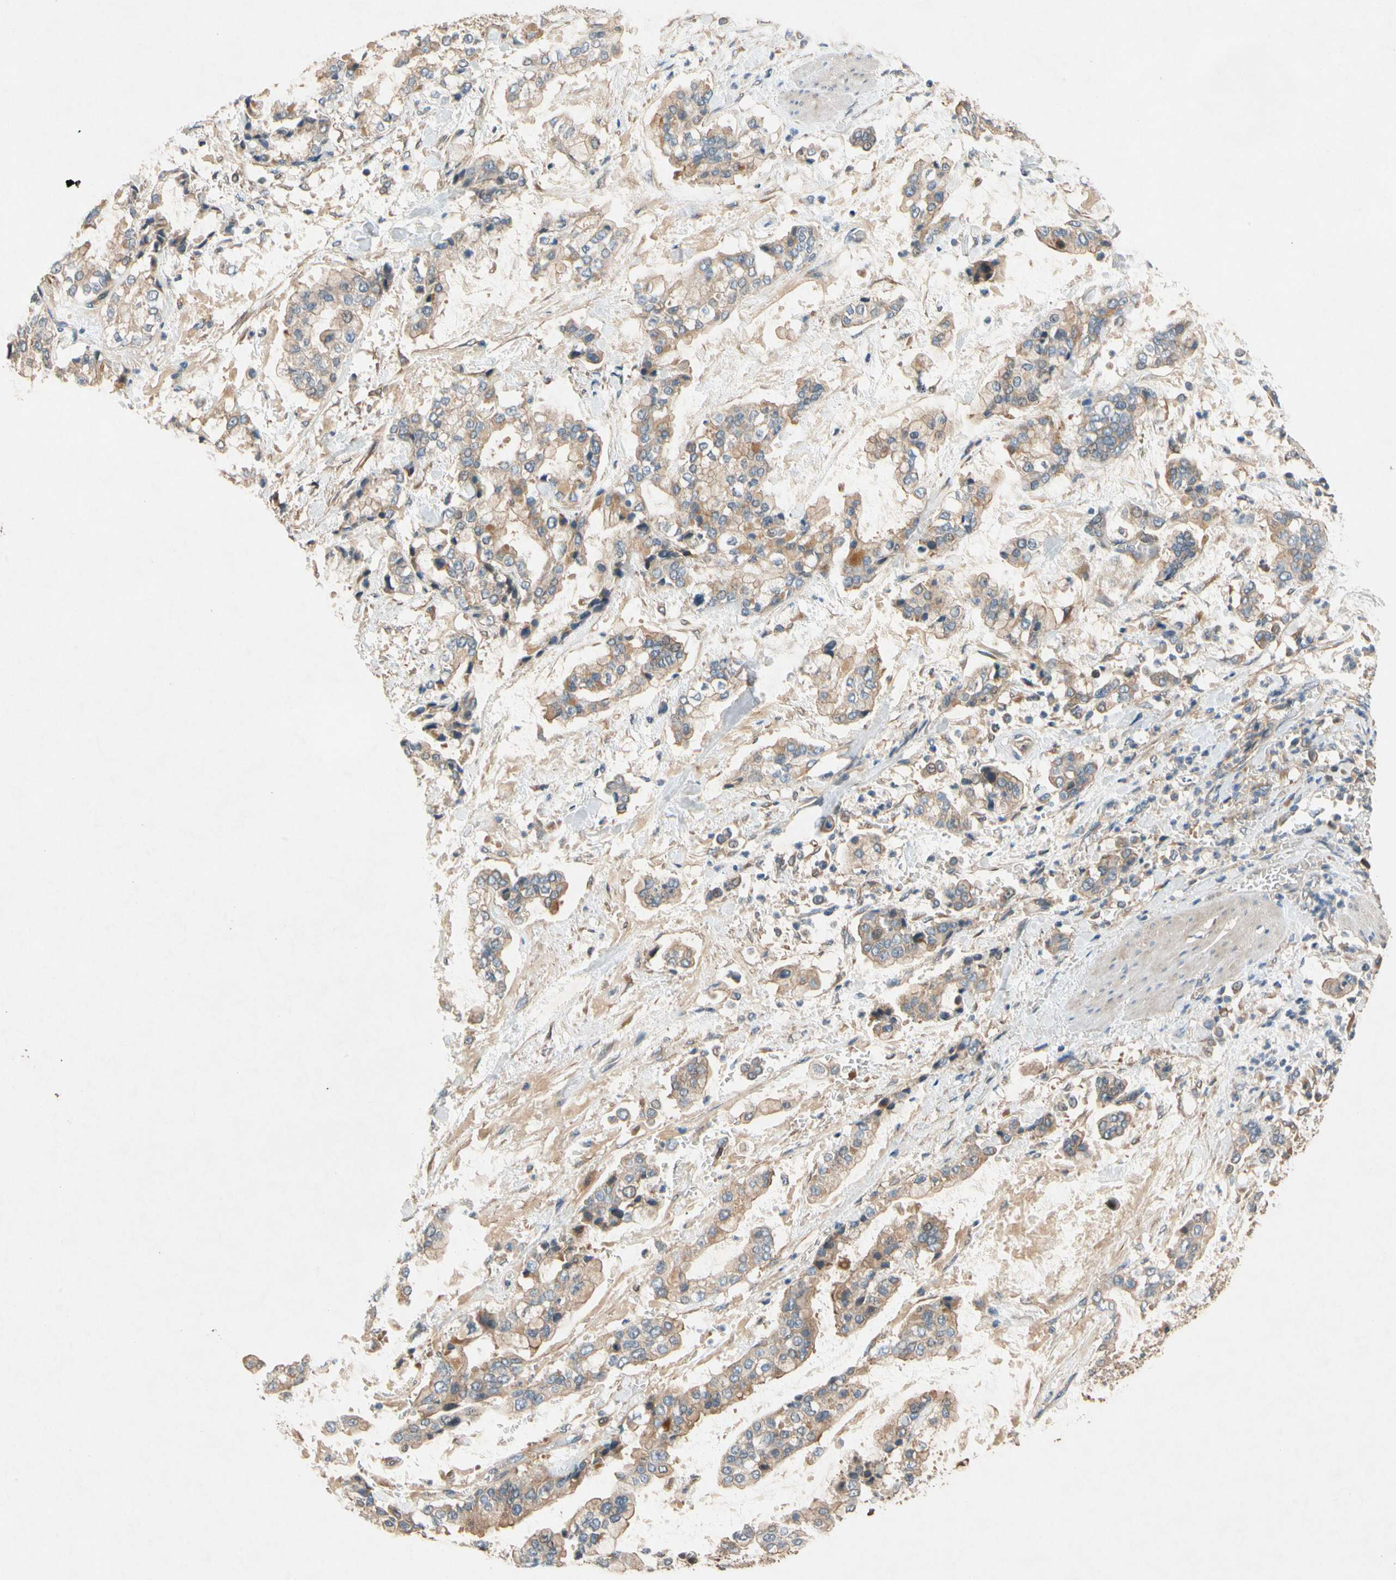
{"staining": {"intensity": "moderate", "quantity": "25%-75%", "location": "cytoplasmic/membranous"}, "tissue": "stomach cancer", "cell_type": "Tumor cells", "image_type": "cancer", "snomed": [{"axis": "morphology", "description": "Normal tissue, NOS"}, {"axis": "morphology", "description": "Adenocarcinoma, NOS"}, {"axis": "topography", "description": "Stomach, upper"}, {"axis": "topography", "description": "Stomach"}], "caption": "Stomach cancer (adenocarcinoma) stained with a brown dye demonstrates moderate cytoplasmic/membranous positive expression in about 25%-75% of tumor cells.", "gene": "USP46", "patient": {"sex": "male", "age": 76}}